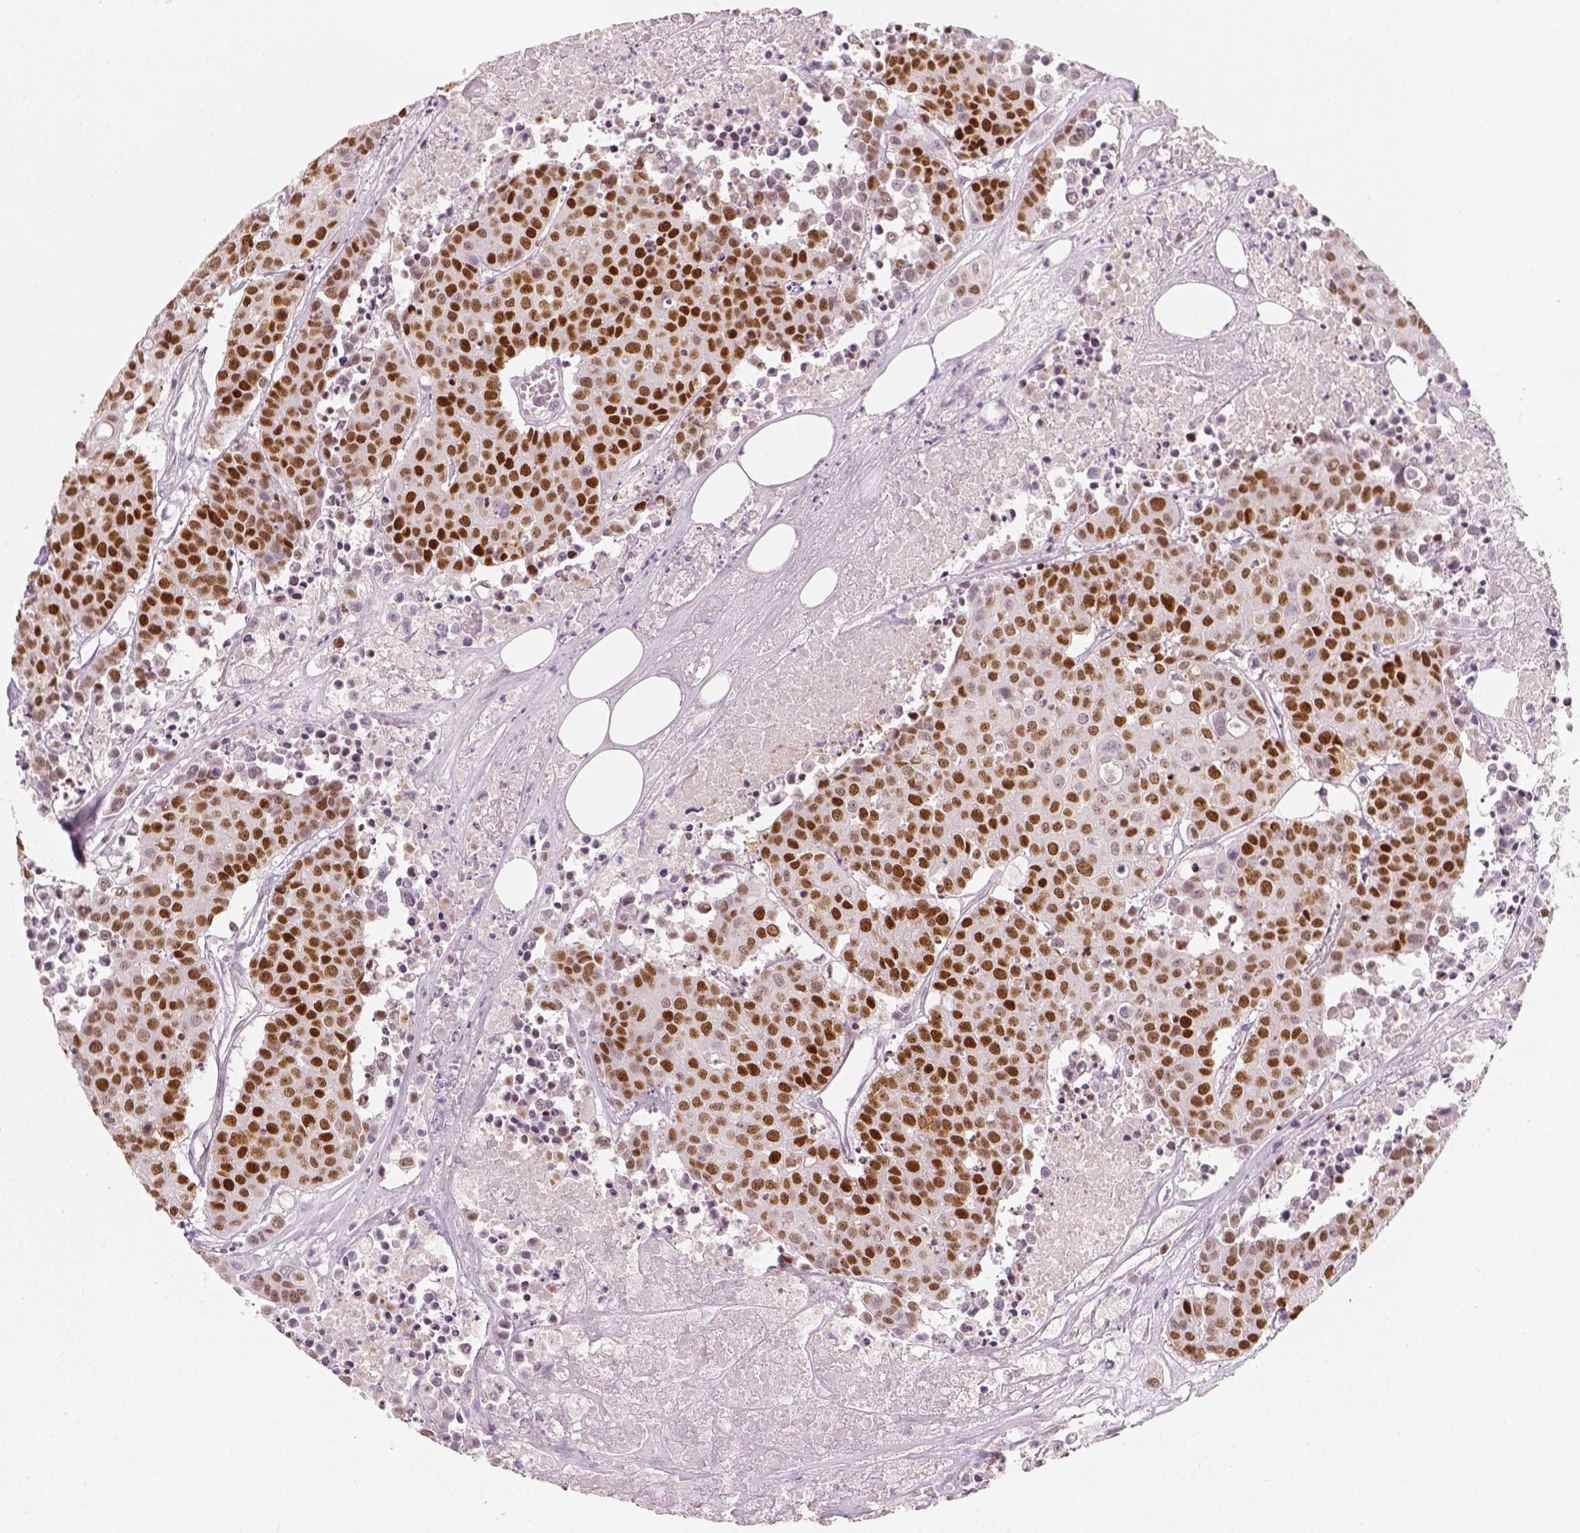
{"staining": {"intensity": "strong", "quantity": ">75%", "location": "nuclear"}, "tissue": "carcinoid", "cell_type": "Tumor cells", "image_type": "cancer", "snomed": [{"axis": "morphology", "description": "Carcinoid, malignant, NOS"}, {"axis": "topography", "description": "Colon"}], "caption": "Carcinoid (malignant) stained with IHC displays strong nuclear expression in about >75% of tumor cells.", "gene": "TP53", "patient": {"sex": "male", "age": 81}}